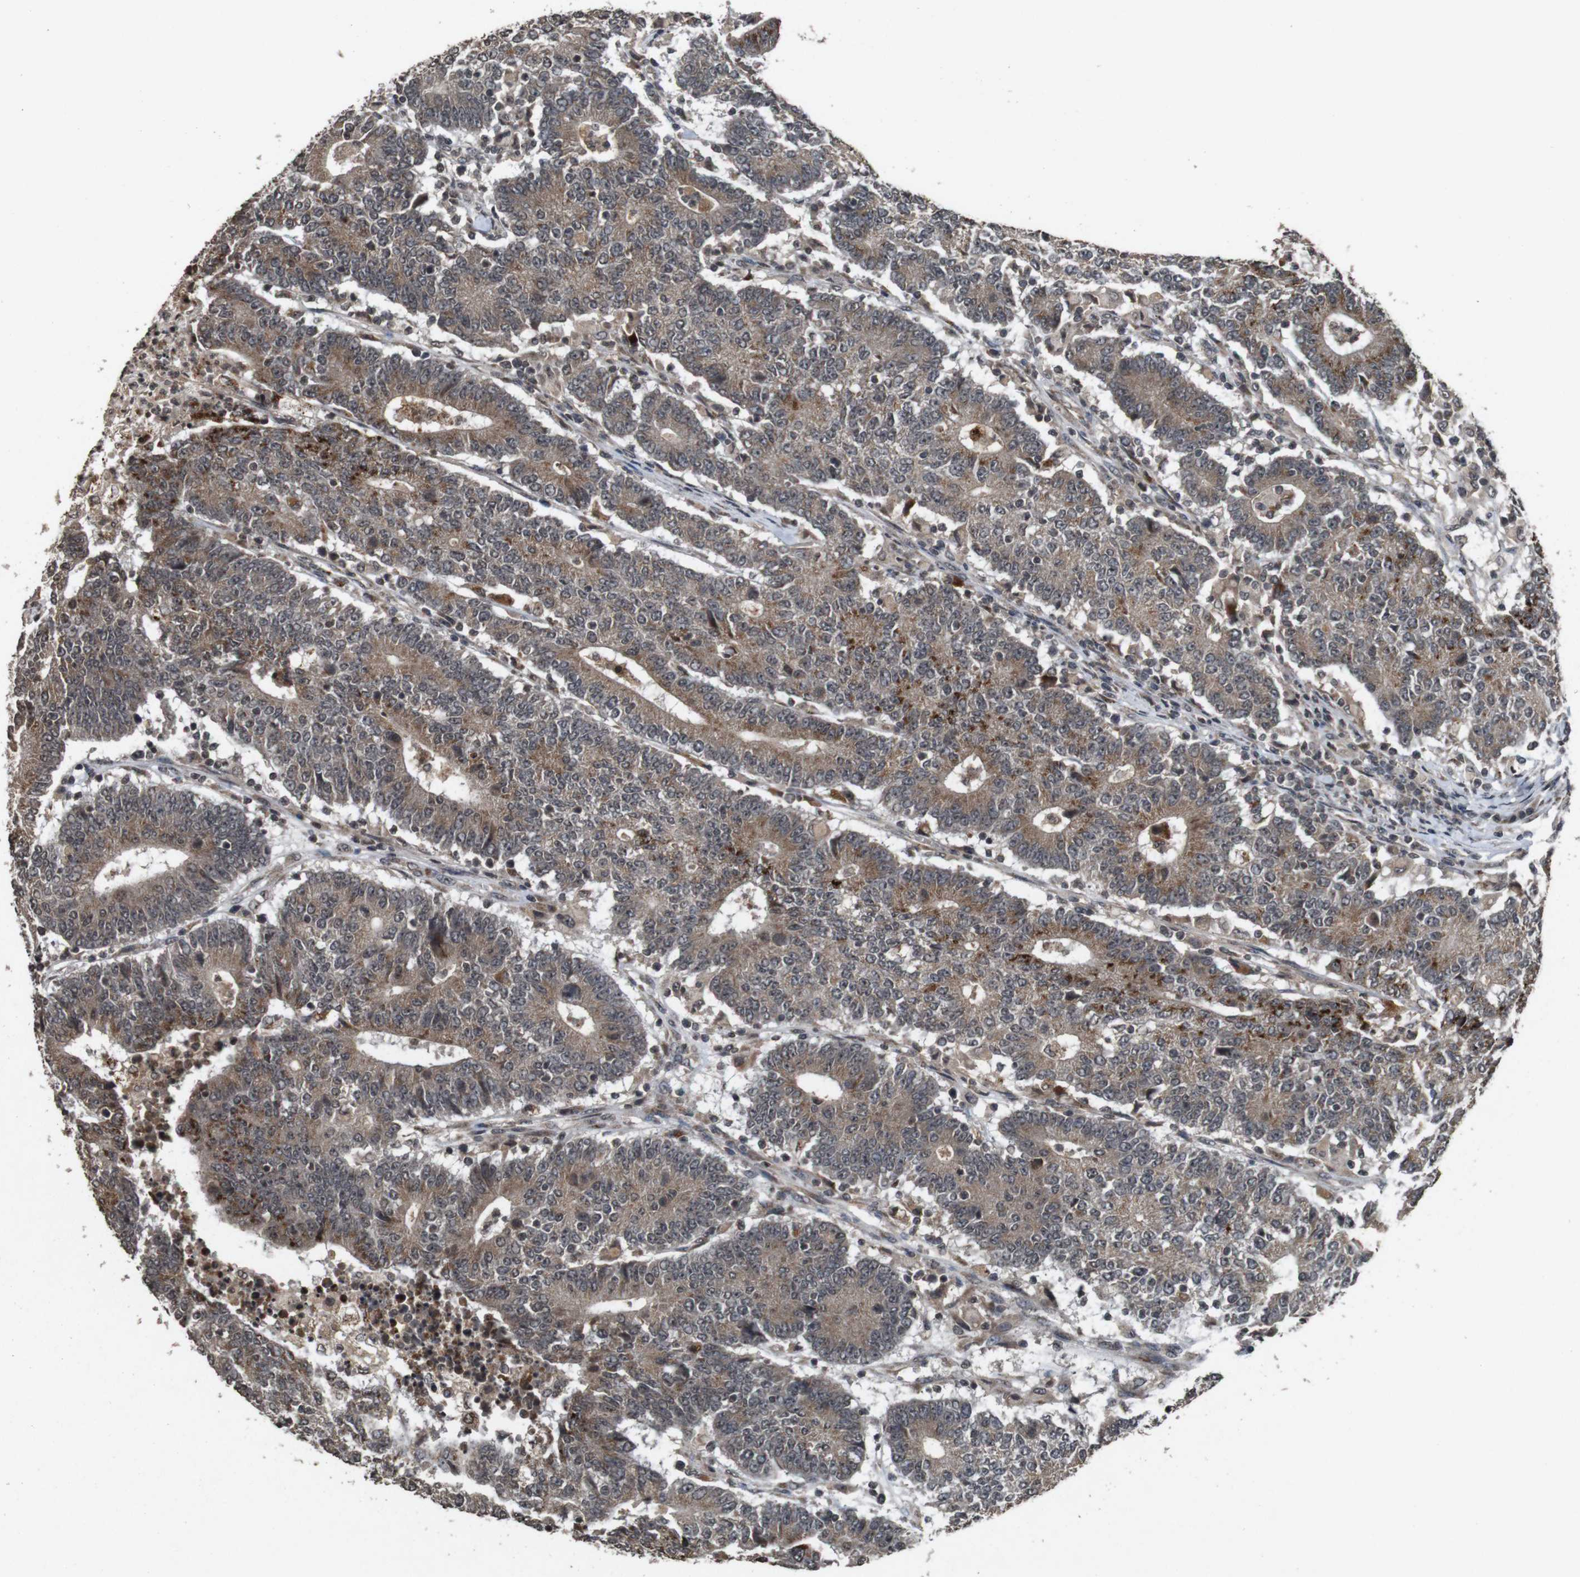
{"staining": {"intensity": "strong", "quantity": "25%-75%", "location": "cytoplasmic/membranous"}, "tissue": "colorectal cancer", "cell_type": "Tumor cells", "image_type": "cancer", "snomed": [{"axis": "morphology", "description": "Normal tissue, NOS"}, {"axis": "morphology", "description": "Adenocarcinoma, NOS"}, {"axis": "topography", "description": "Colon"}], "caption": "Immunohistochemistry photomicrograph of neoplastic tissue: human colorectal adenocarcinoma stained using immunohistochemistry (IHC) demonstrates high levels of strong protein expression localized specifically in the cytoplasmic/membranous of tumor cells, appearing as a cytoplasmic/membranous brown color.", "gene": "SORL1", "patient": {"sex": "female", "age": 75}}